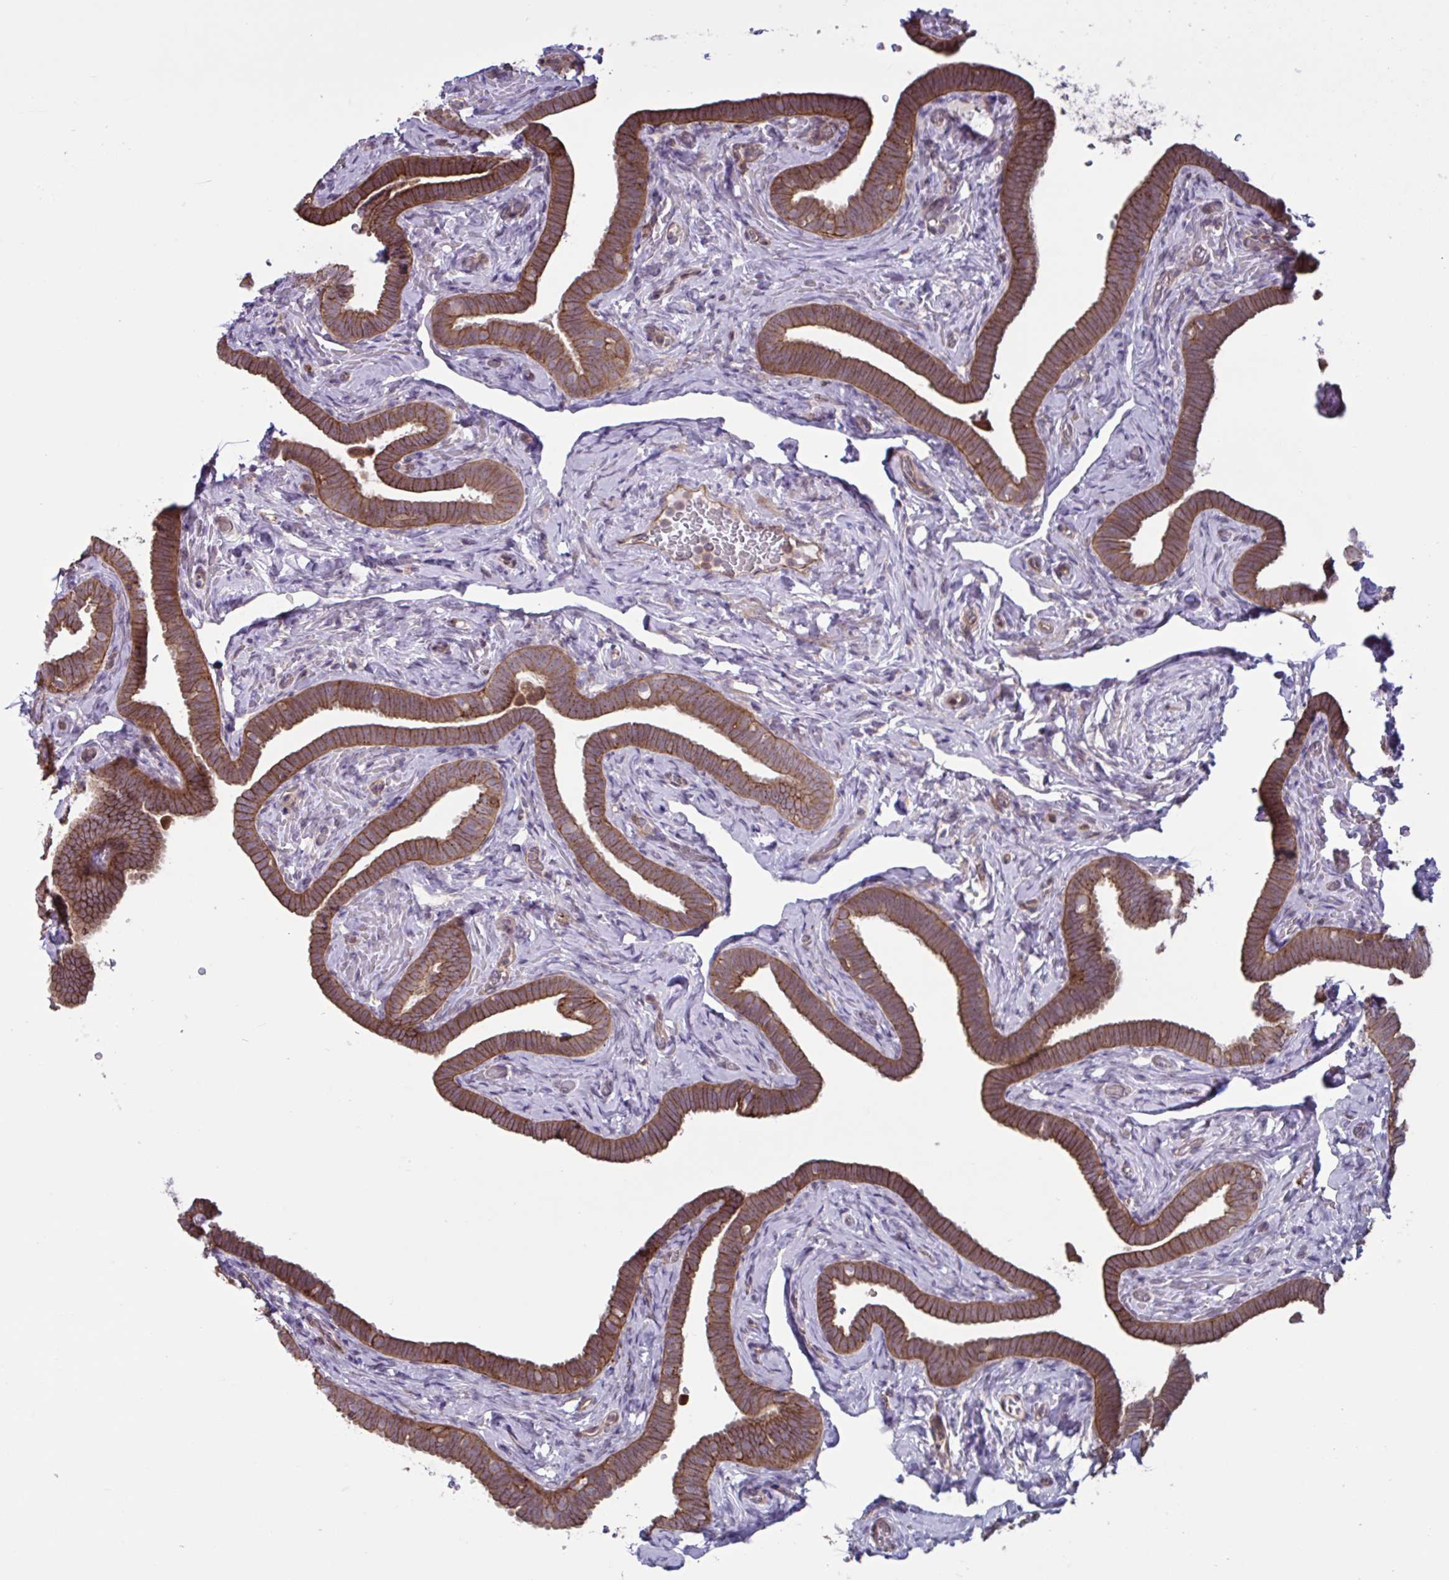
{"staining": {"intensity": "strong", "quantity": ">75%", "location": "cytoplasmic/membranous"}, "tissue": "fallopian tube", "cell_type": "Glandular cells", "image_type": "normal", "snomed": [{"axis": "morphology", "description": "Normal tissue, NOS"}, {"axis": "topography", "description": "Fallopian tube"}], "caption": "Approximately >75% of glandular cells in unremarkable fallopian tube show strong cytoplasmic/membranous protein expression as visualized by brown immunohistochemical staining.", "gene": "GLTP", "patient": {"sex": "female", "age": 69}}